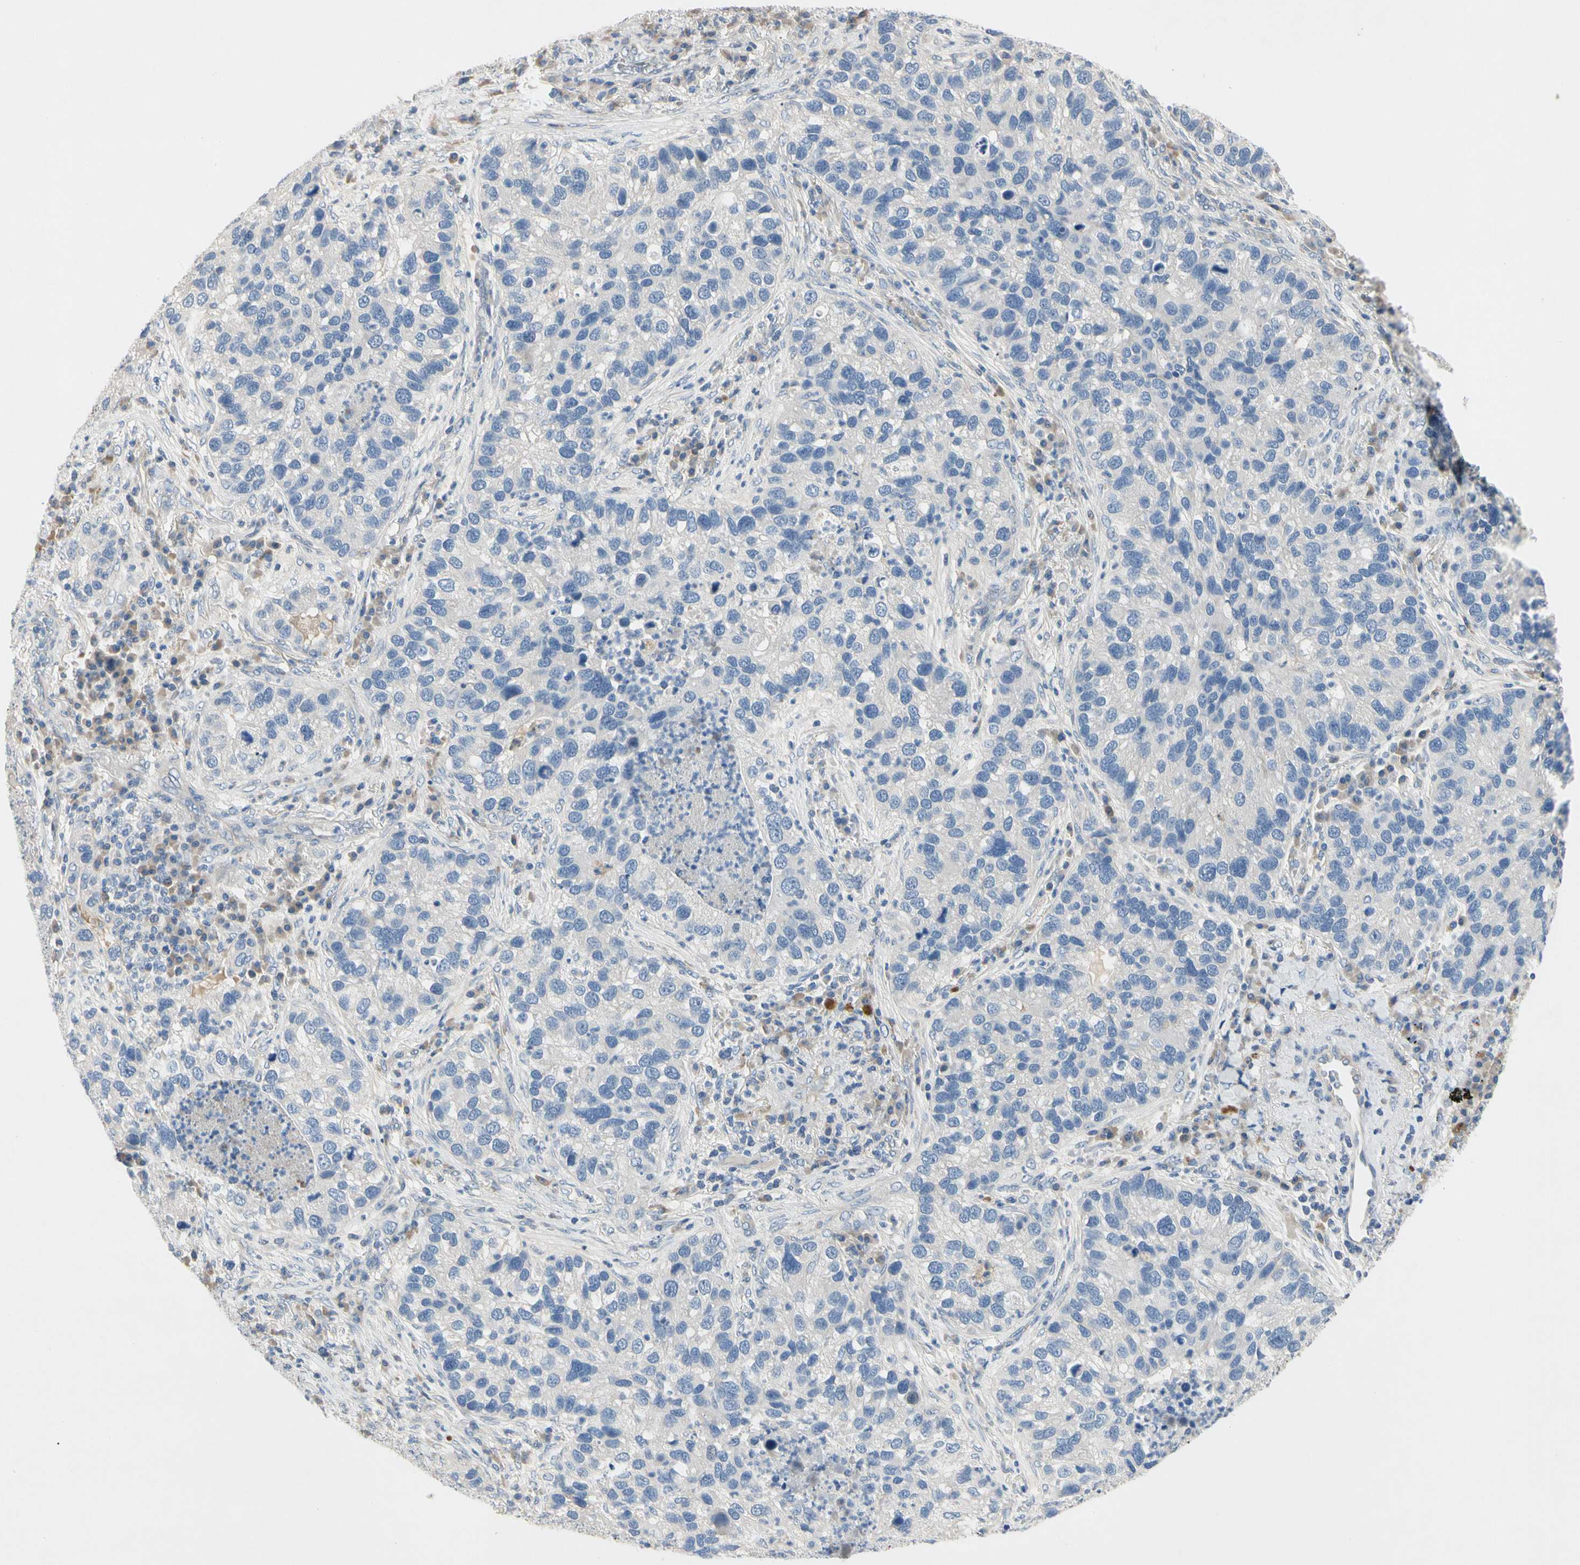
{"staining": {"intensity": "negative", "quantity": "none", "location": "none"}, "tissue": "lung cancer", "cell_type": "Tumor cells", "image_type": "cancer", "snomed": [{"axis": "morphology", "description": "Normal tissue, NOS"}, {"axis": "morphology", "description": "Adenocarcinoma, NOS"}, {"axis": "topography", "description": "Bronchus"}, {"axis": "topography", "description": "Lung"}], "caption": "Tumor cells are negative for protein expression in human lung cancer.", "gene": "GAS6", "patient": {"sex": "male", "age": 54}}